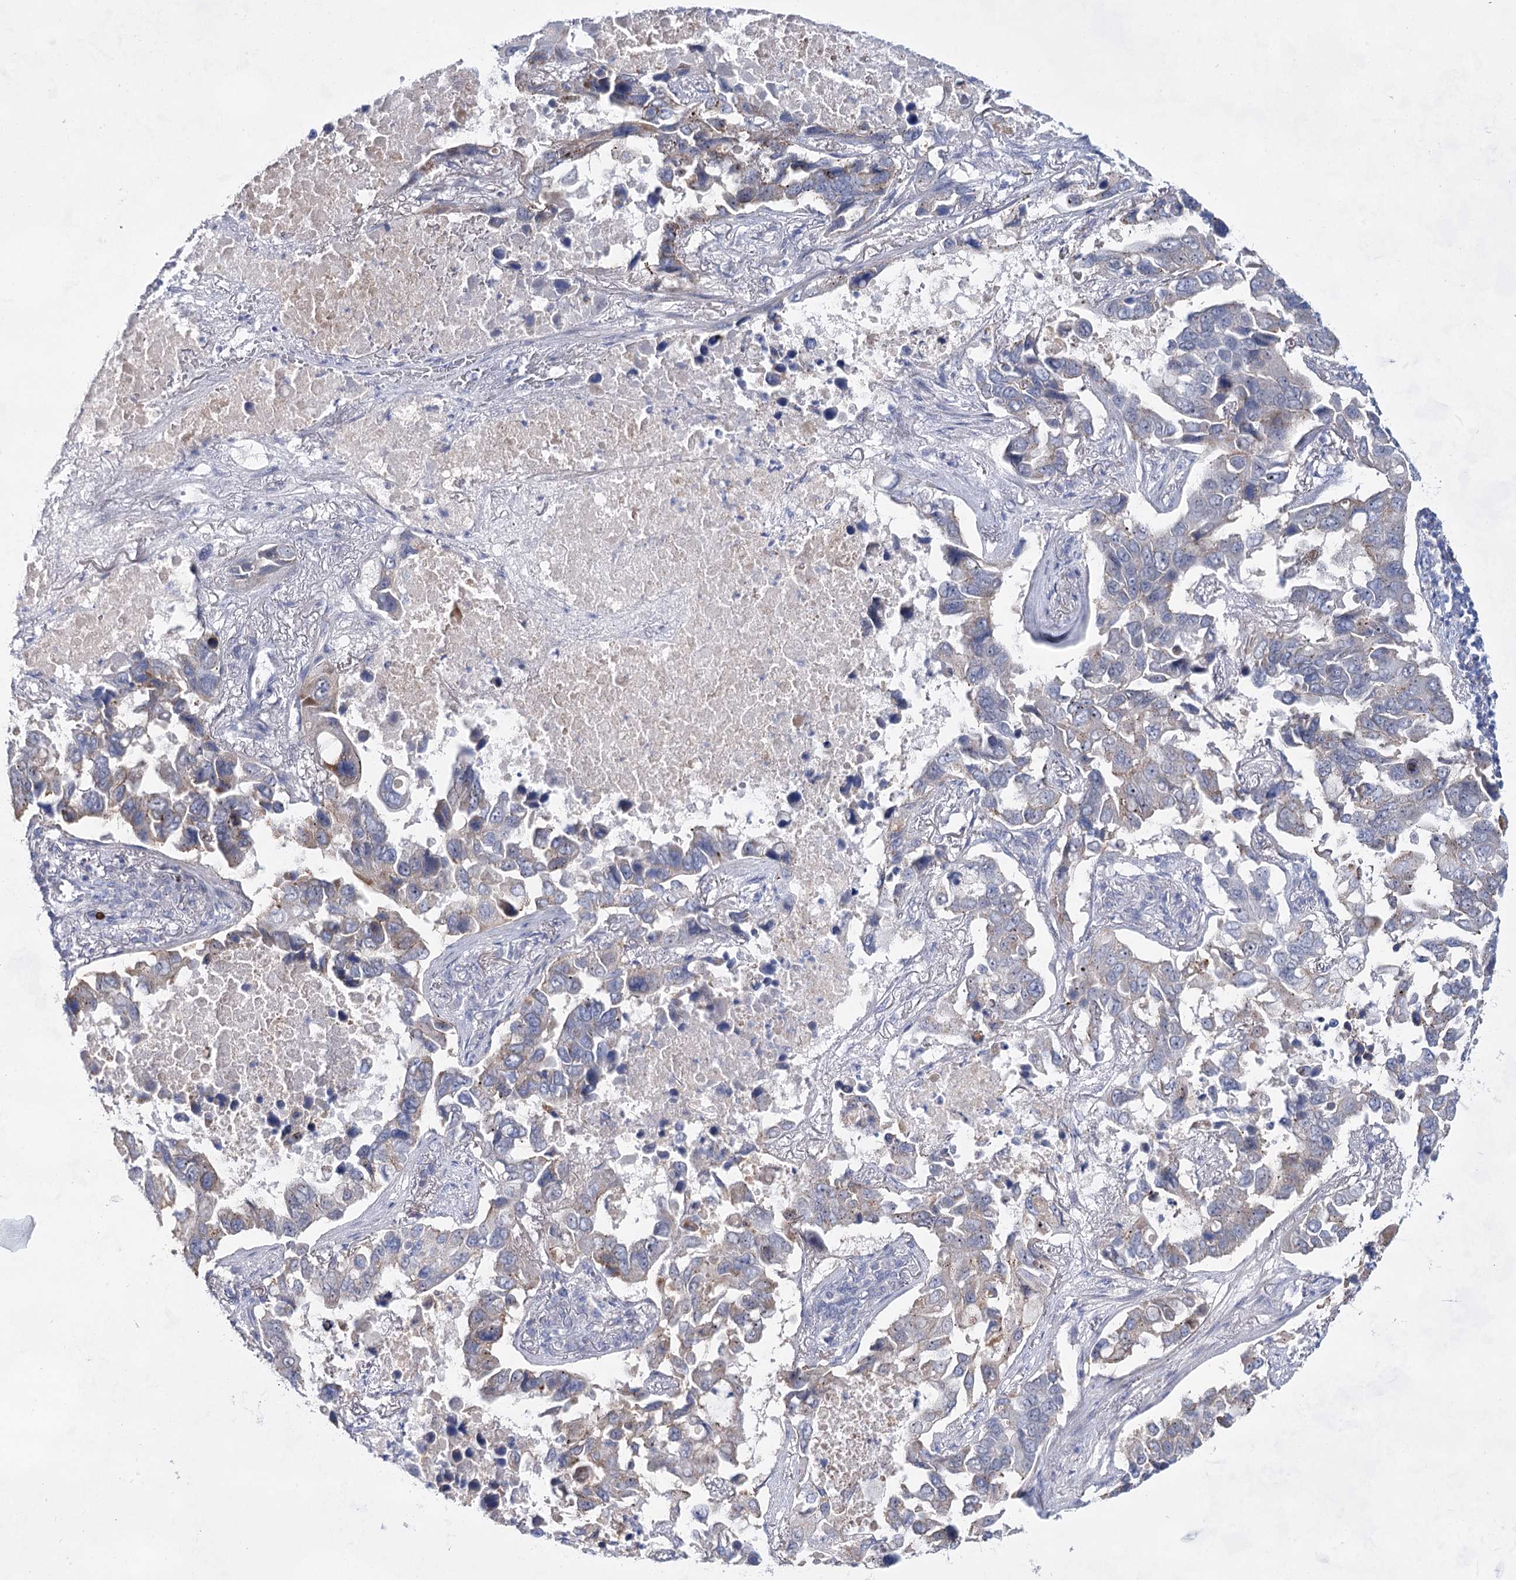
{"staining": {"intensity": "negative", "quantity": "none", "location": "none"}, "tissue": "lung cancer", "cell_type": "Tumor cells", "image_type": "cancer", "snomed": [{"axis": "morphology", "description": "Adenocarcinoma, NOS"}, {"axis": "topography", "description": "Lung"}], "caption": "This image is of lung cancer stained with IHC to label a protein in brown with the nuclei are counter-stained blue. There is no expression in tumor cells.", "gene": "BPHL", "patient": {"sex": "male", "age": 64}}